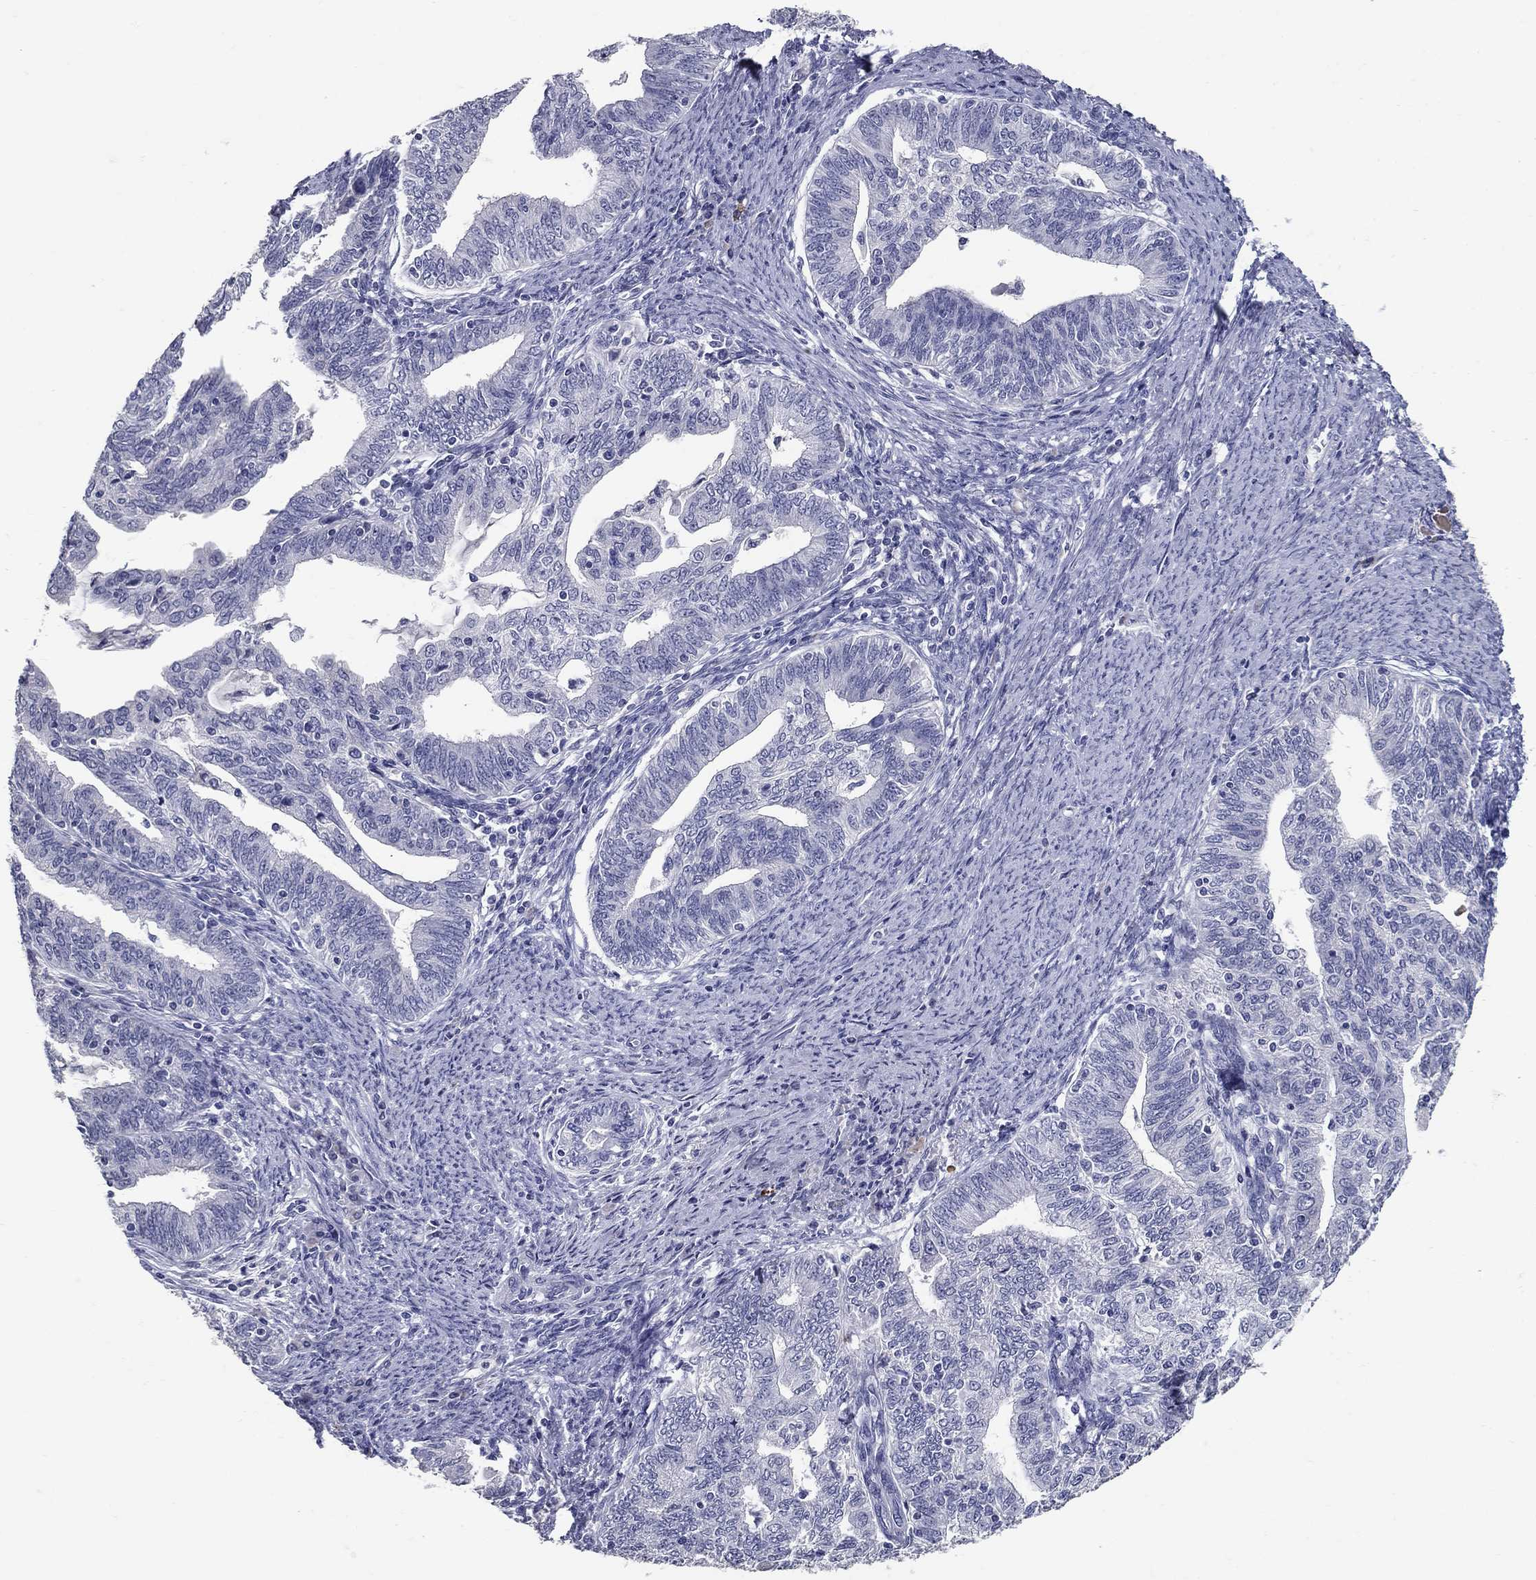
{"staining": {"intensity": "negative", "quantity": "none", "location": "none"}, "tissue": "endometrial cancer", "cell_type": "Tumor cells", "image_type": "cancer", "snomed": [{"axis": "morphology", "description": "Adenocarcinoma, NOS"}, {"axis": "topography", "description": "Endometrium"}], "caption": "Tumor cells show no significant positivity in adenocarcinoma (endometrial).", "gene": "POMC", "patient": {"sex": "female", "age": 82}}